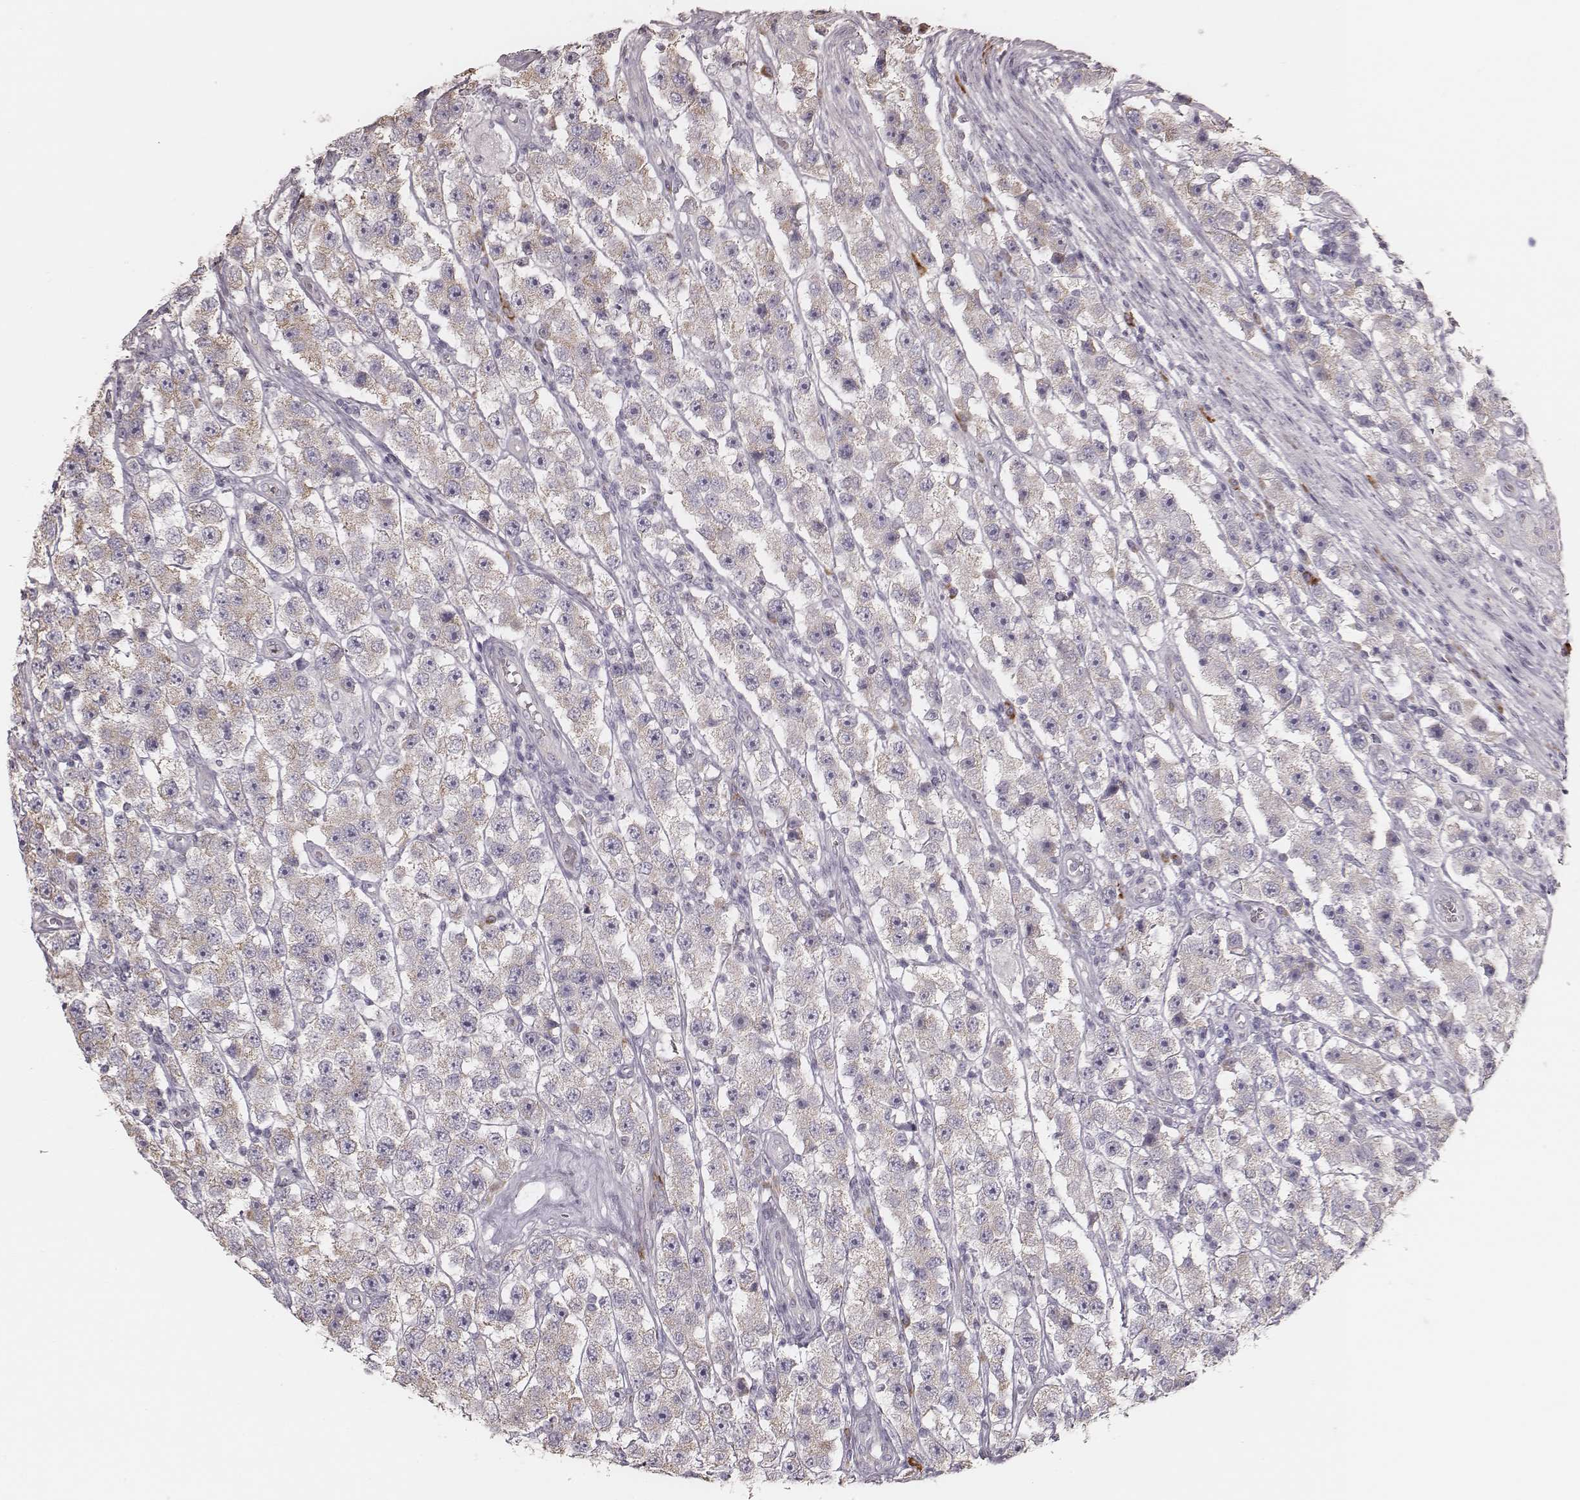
{"staining": {"intensity": "weak", "quantity": ">75%", "location": "cytoplasmic/membranous"}, "tissue": "testis cancer", "cell_type": "Tumor cells", "image_type": "cancer", "snomed": [{"axis": "morphology", "description": "Seminoma, NOS"}, {"axis": "topography", "description": "Testis"}], "caption": "Immunohistochemical staining of human testis cancer reveals low levels of weak cytoplasmic/membranous protein positivity in approximately >75% of tumor cells. (IHC, brightfield microscopy, high magnification).", "gene": "KIF5C", "patient": {"sex": "male", "age": 45}}